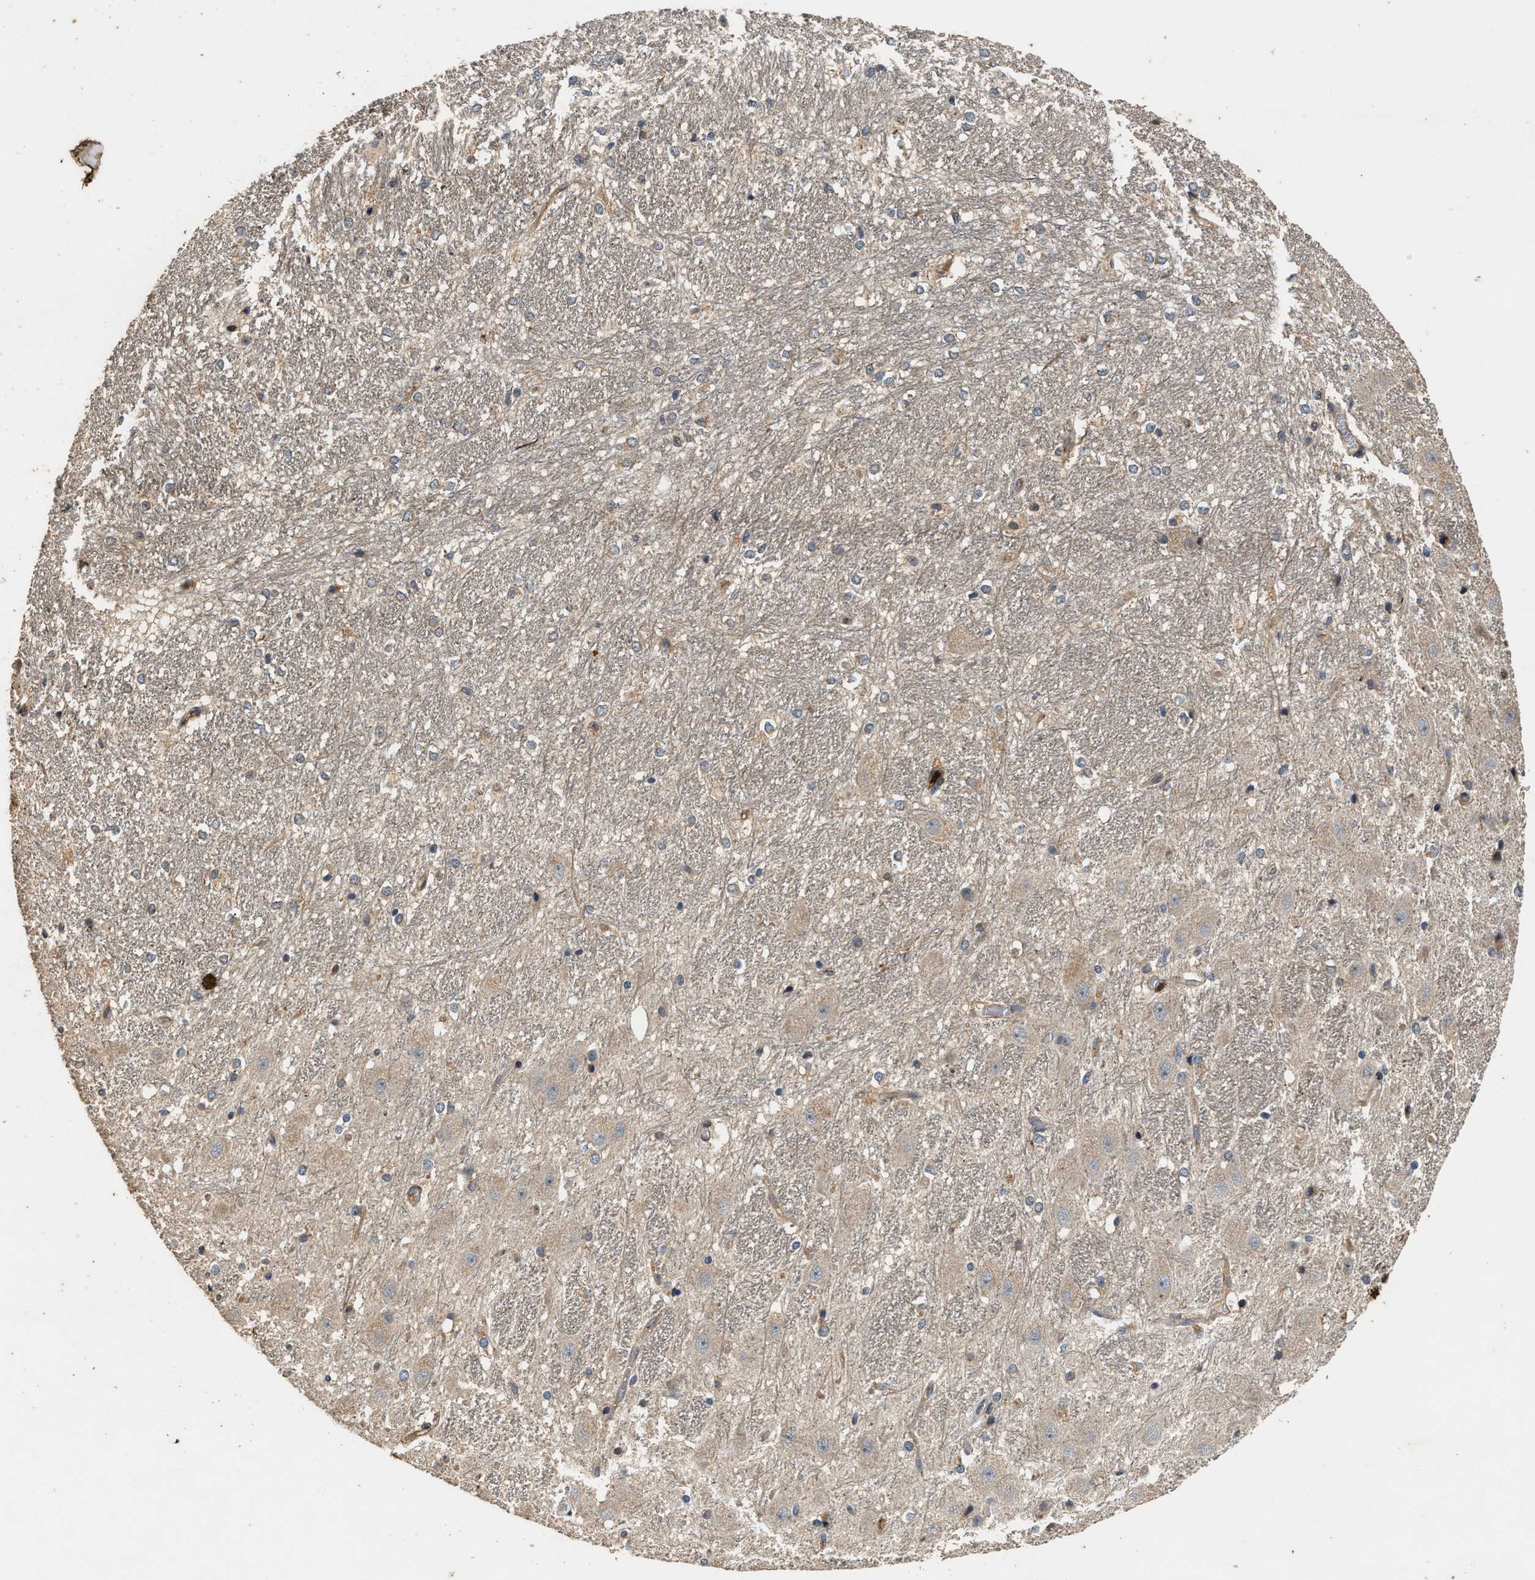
{"staining": {"intensity": "weak", "quantity": "<25%", "location": "cytoplasmic/membranous"}, "tissue": "hippocampus", "cell_type": "Glial cells", "image_type": "normal", "snomed": [{"axis": "morphology", "description": "Normal tissue, NOS"}, {"axis": "topography", "description": "Hippocampus"}], "caption": "Hippocampus was stained to show a protein in brown. There is no significant positivity in glial cells. Nuclei are stained in blue.", "gene": "CHUK", "patient": {"sex": "female", "age": 19}}